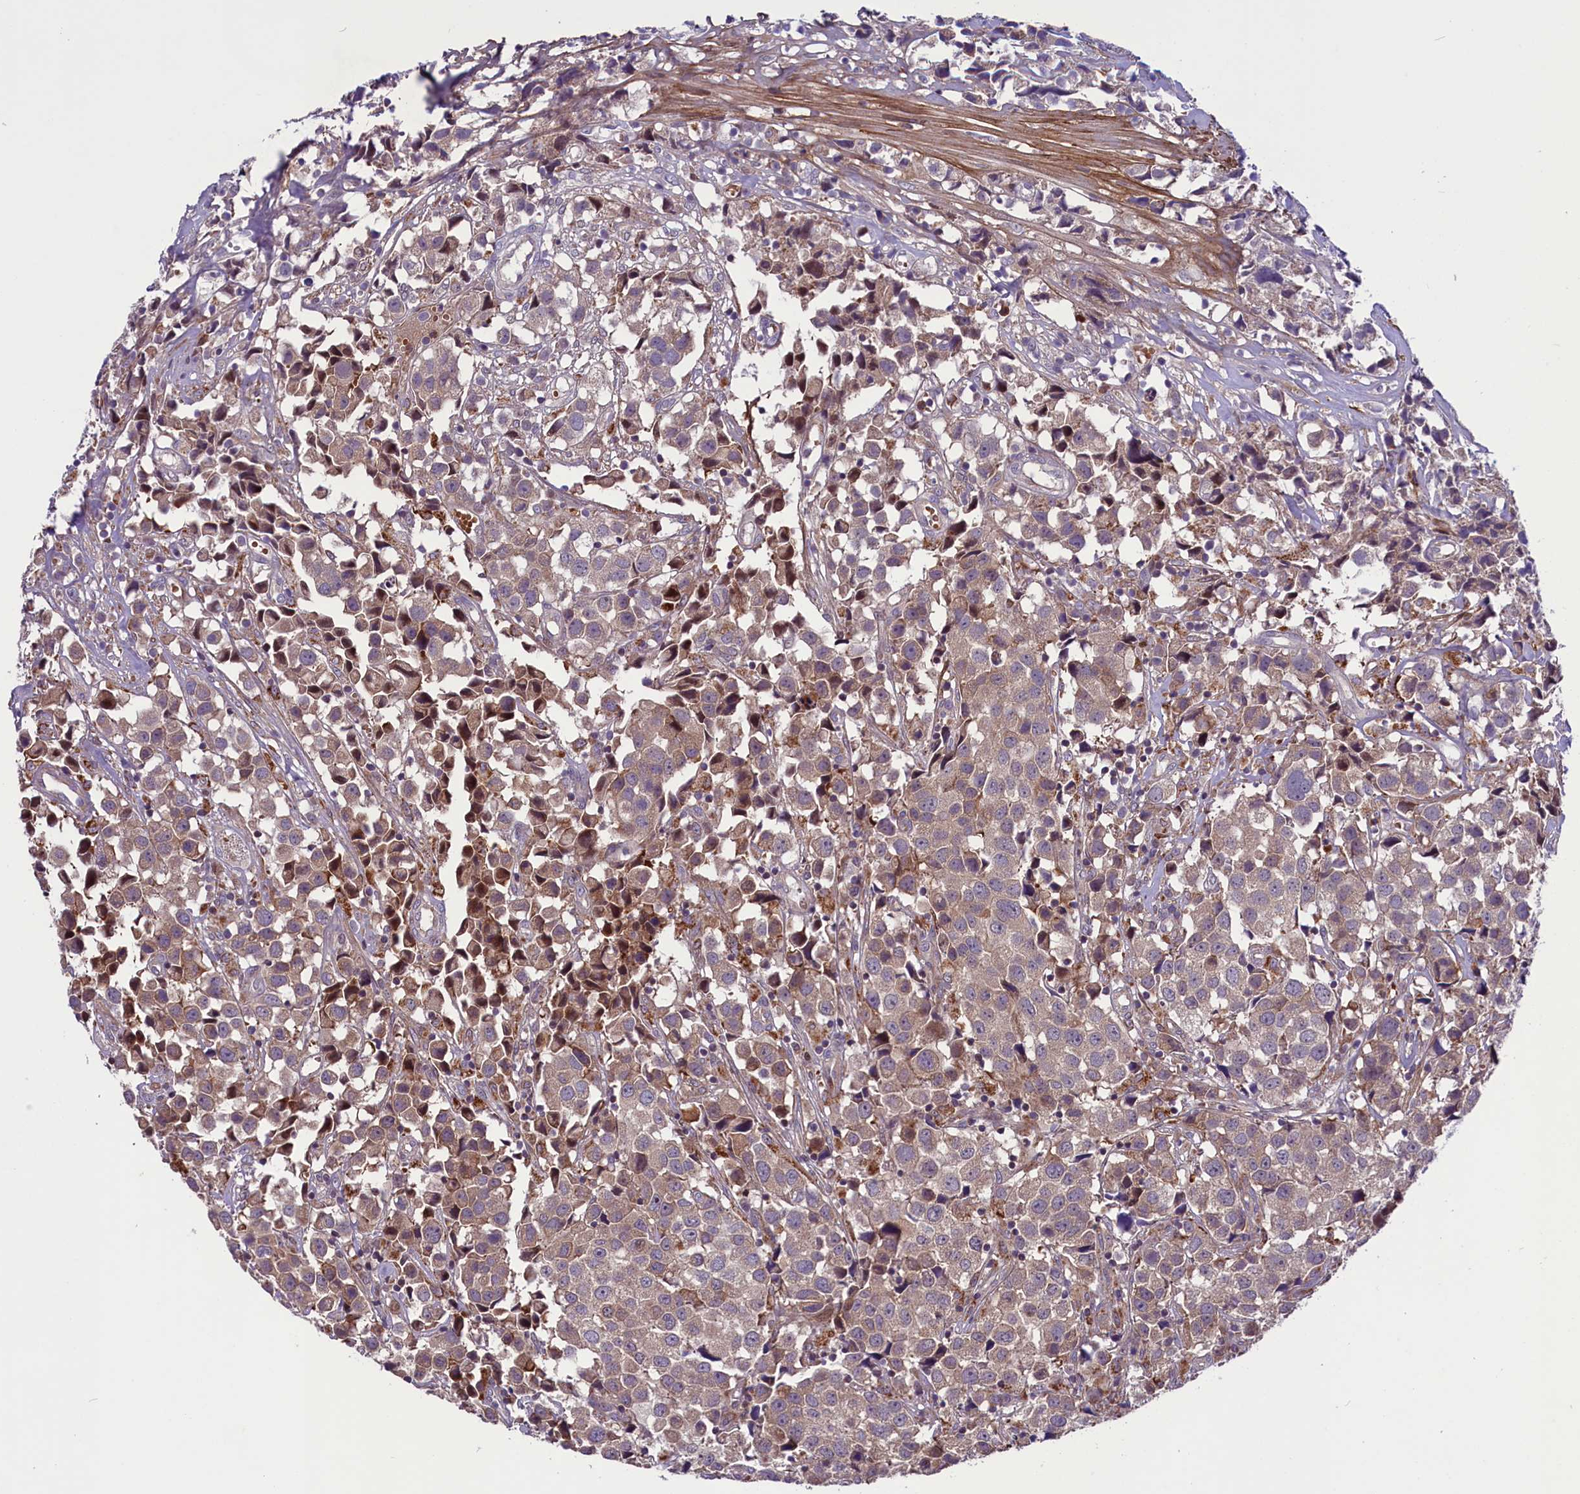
{"staining": {"intensity": "moderate", "quantity": "<25%", "location": "cytoplasmic/membranous"}, "tissue": "urothelial cancer", "cell_type": "Tumor cells", "image_type": "cancer", "snomed": [{"axis": "morphology", "description": "Urothelial carcinoma, High grade"}, {"axis": "topography", "description": "Urinary bladder"}], "caption": "Immunohistochemical staining of urothelial cancer exhibits low levels of moderate cytoplasmic/membranous expression in about <25% of tumor cells.", "gene": "MIEF2", "patient": {"sex": "female", "age": 75}}